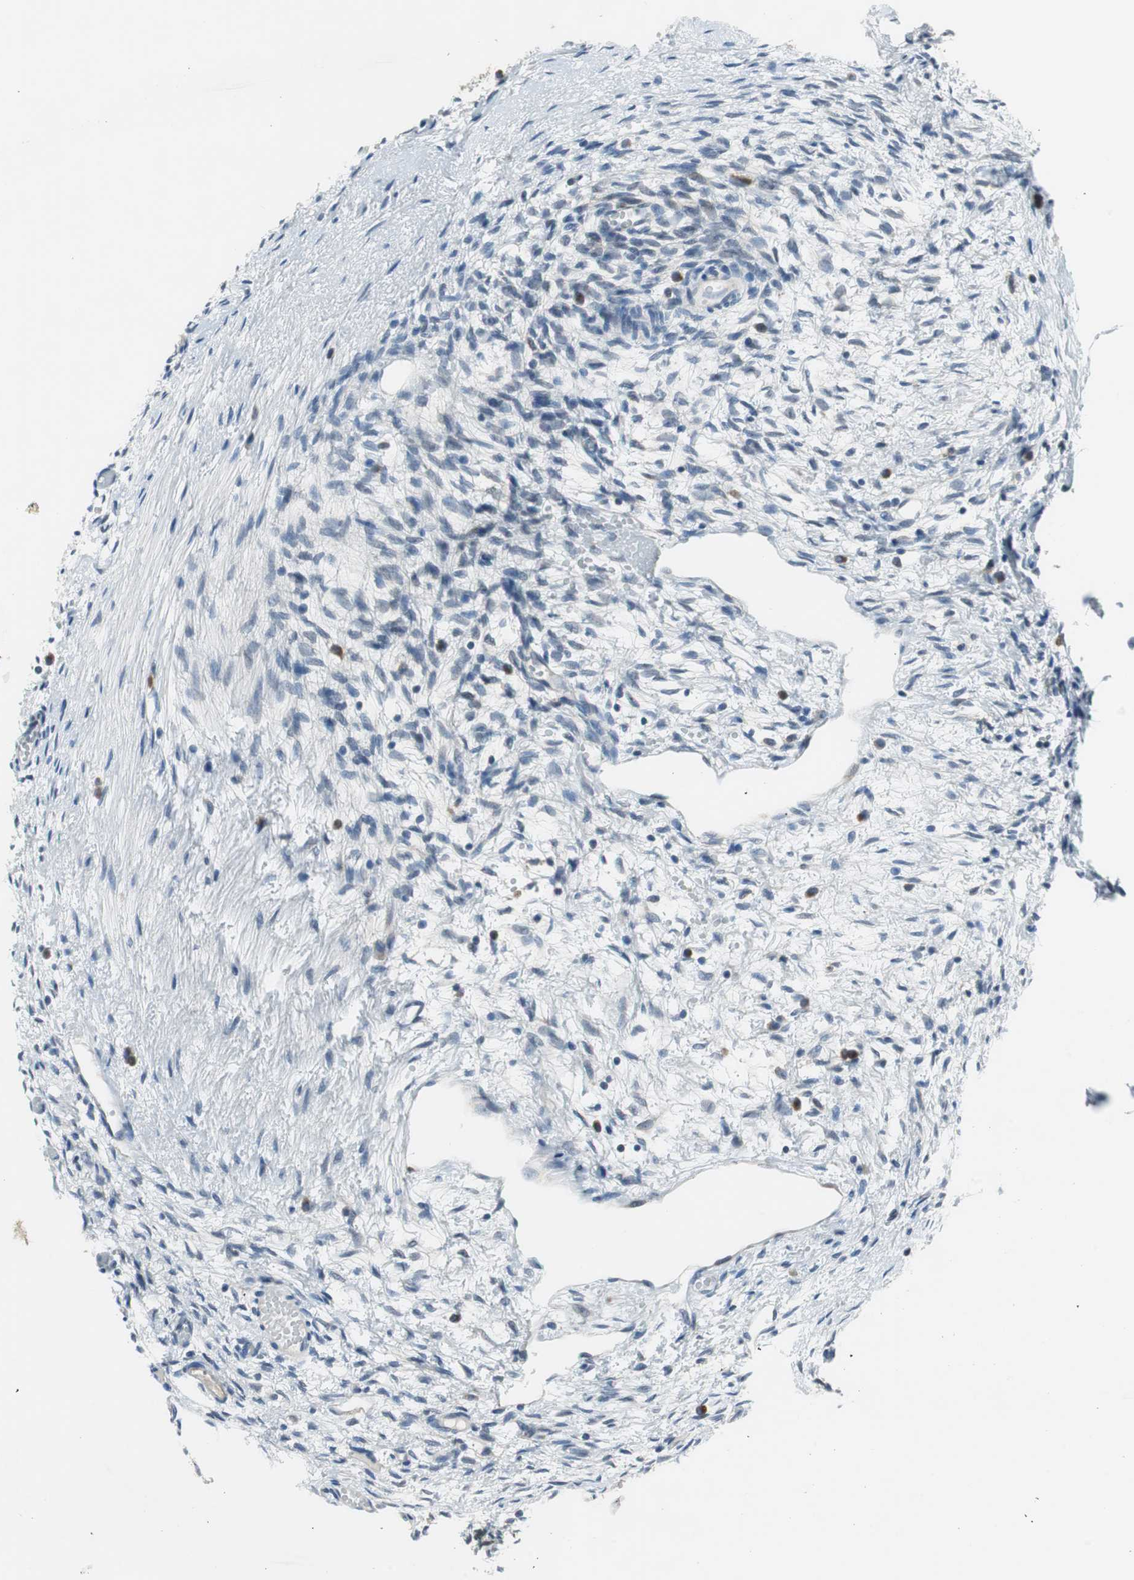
{"staining": {"intensity": "negative", "quantity": "none", "location": "none"}, "tissue": "ovary", "cell_type": "Ovarian stroma cells", "image_type": "normal", "snomed": [{"axis": "morphology", "description": "Normal tissue, NOS"}, {"axis": "topography", "description": "Ovary"}], "caption": "Unremarkable ovary was stained to show a protein in brown. There is no significant staining in ovarian stroma cells. (Immunohistochemistry, brightfield microscopy, high magnification).", "gene": "PLAA", "patient": {"sex": "female", "age": 35}}